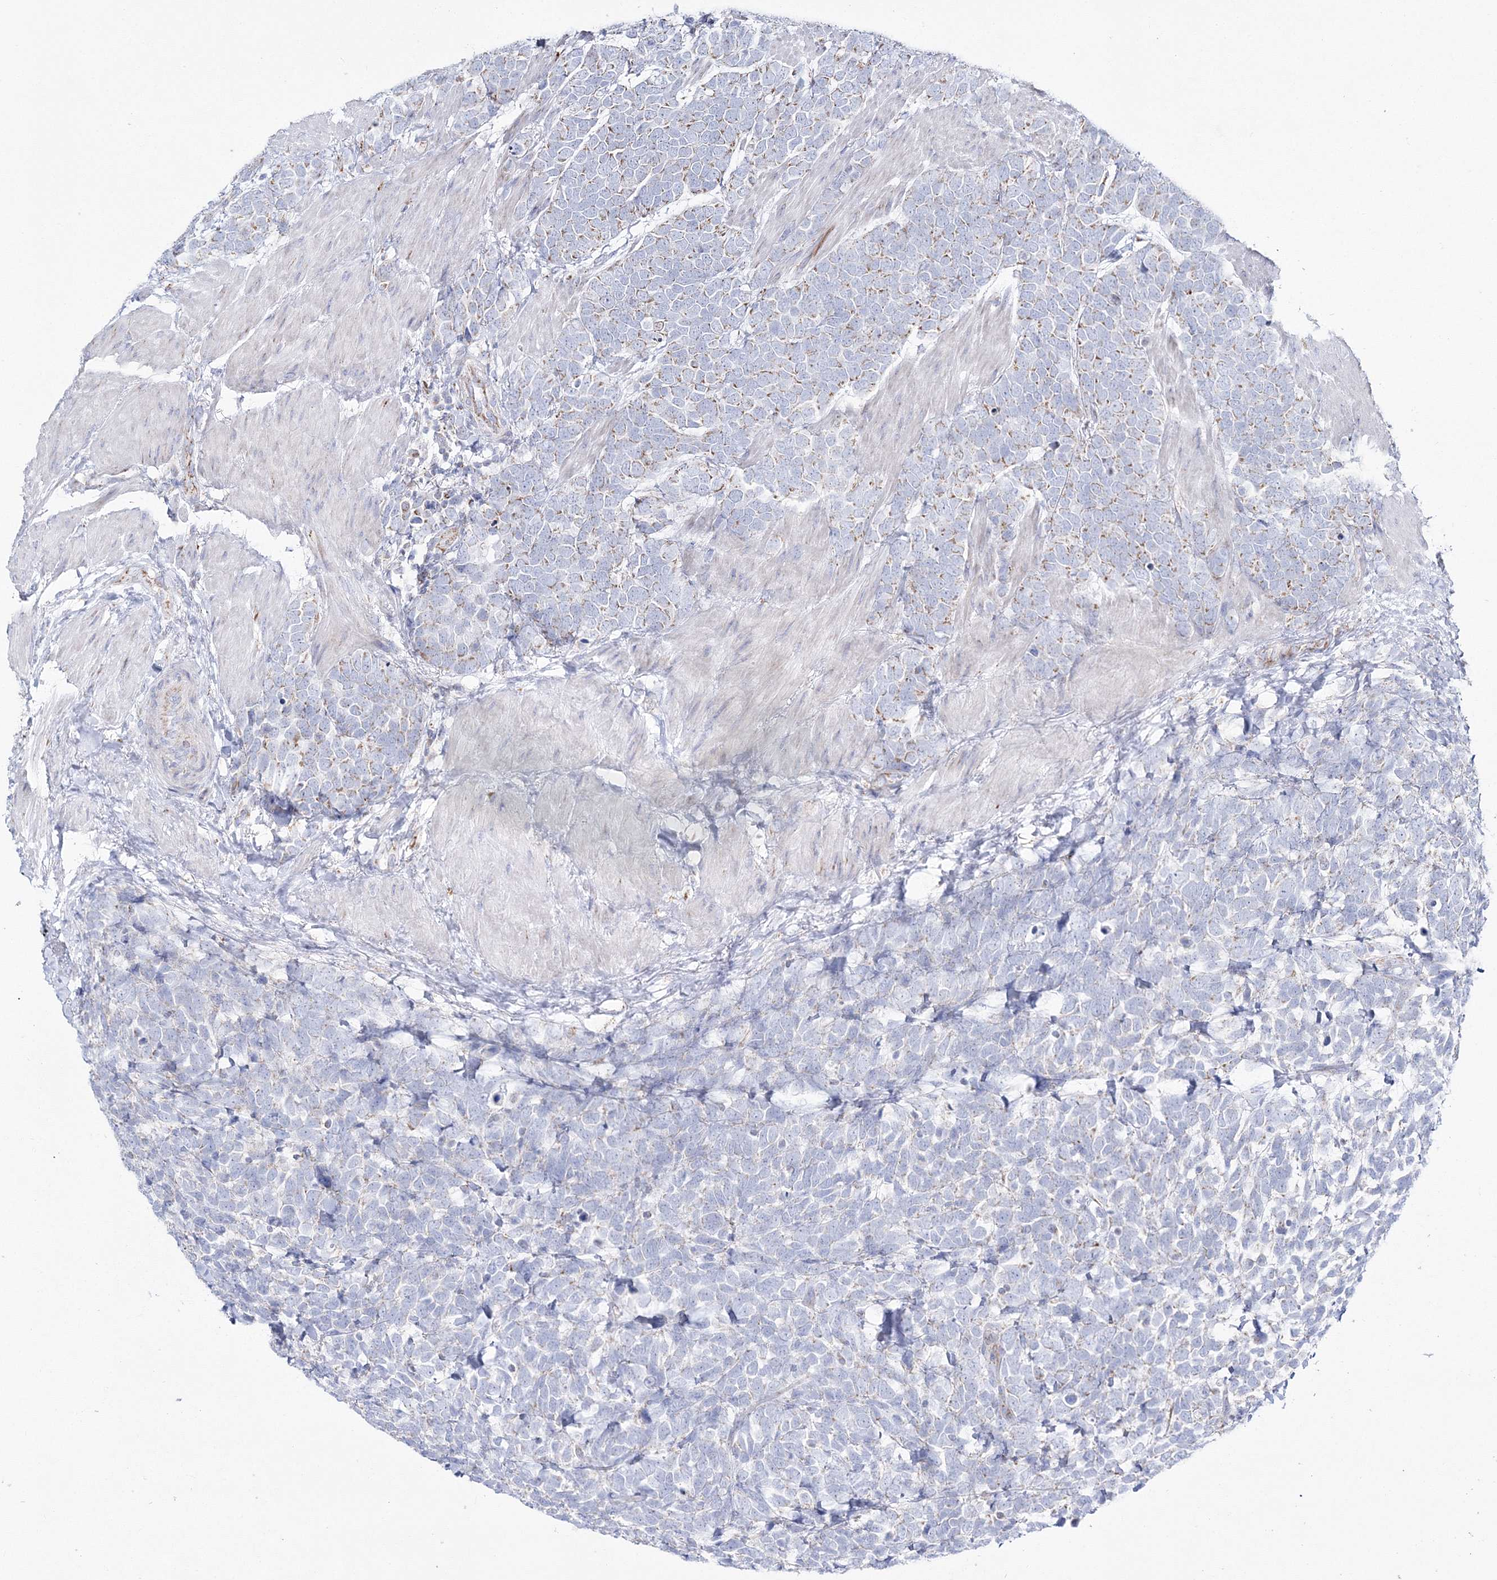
{"staining": {"intensity": "weak", "quantity": "25%-75%", "location": "cytoplasmic/membranous"}, "tissue": "urothelial cancer", "cell_type": "Tumor cells", "image_type": "cancer", "snomed": [{"axis": "morphology", "description": "Urothelial carcinoma, High grade"}, {"axis": "topography", "description": "Urinary bladder"}], "caption": "DAB (3,3'-diaminobenzidine) immunohistochemical staining of human high-grade urothelial carcinoma reveals weak cytoplasmic/membranous protein staining in approximately 25%-75% of tumor cells. The protein of interest is stained brown, and the nuclei are stained in blue (DAB IHC with brightfield microscopy, high magnification).", "gene": "HIBCH", "patient": {"sex": "female", "age": 82}}